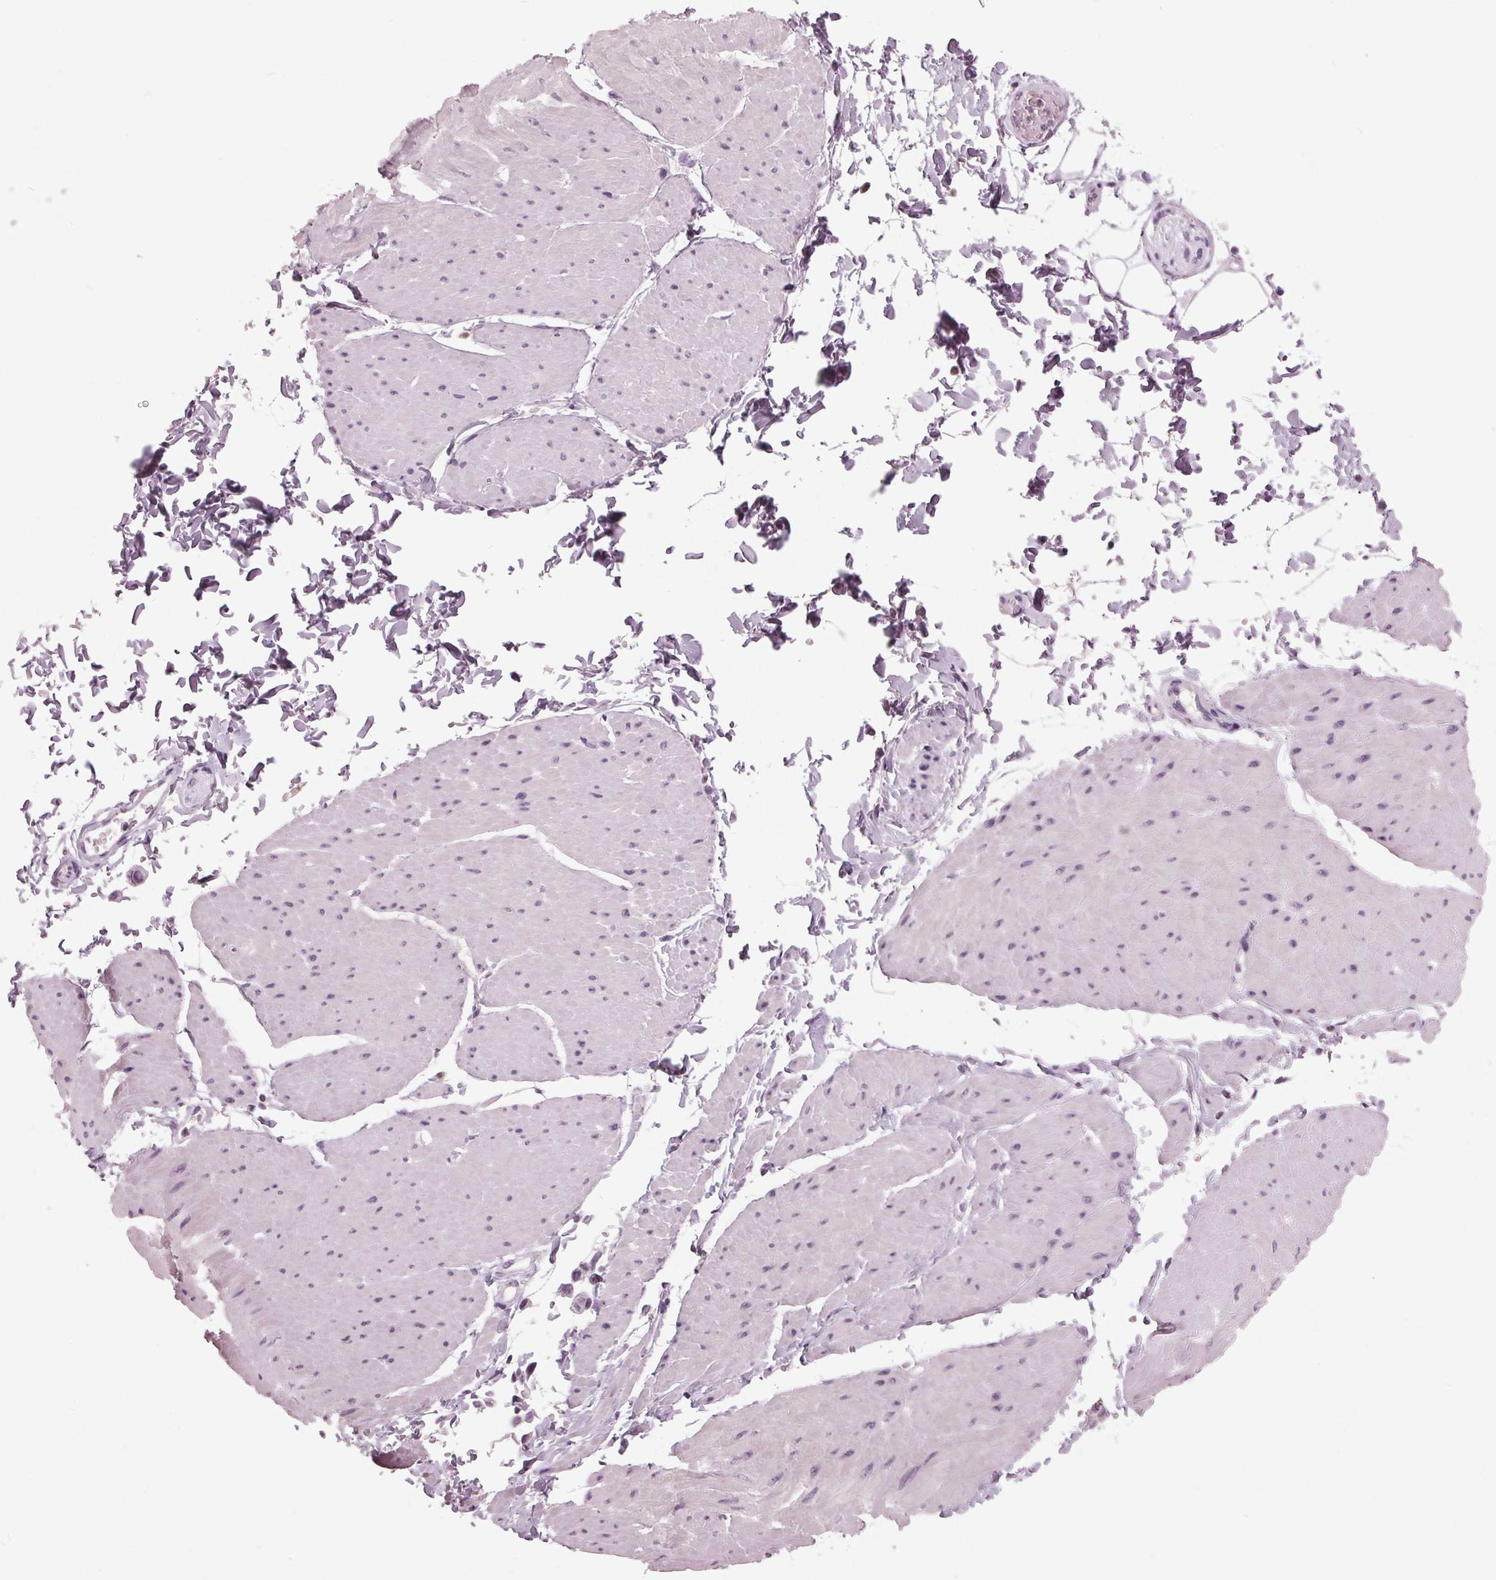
{"staining": {"intensity": "negative", "quantity": "none", "location": "none"}, "tissue": "adipose tissue", "cell_type": "Adipocytes", "image_type": "normal", "snomed": [{"axis": "morphology", "description": "Normal tissue, NOS"}, {"axis": "topography", "description": "Smooth muscle"}, {"axis": "topography", "description": "Peripheral nerve tissue"}], "caption": "The IHC micrograph has no significant positivity in adipocytes of adipose tissue.", "gene": "SLC9A4", "patient": {"sex": "male", "age": 58}}